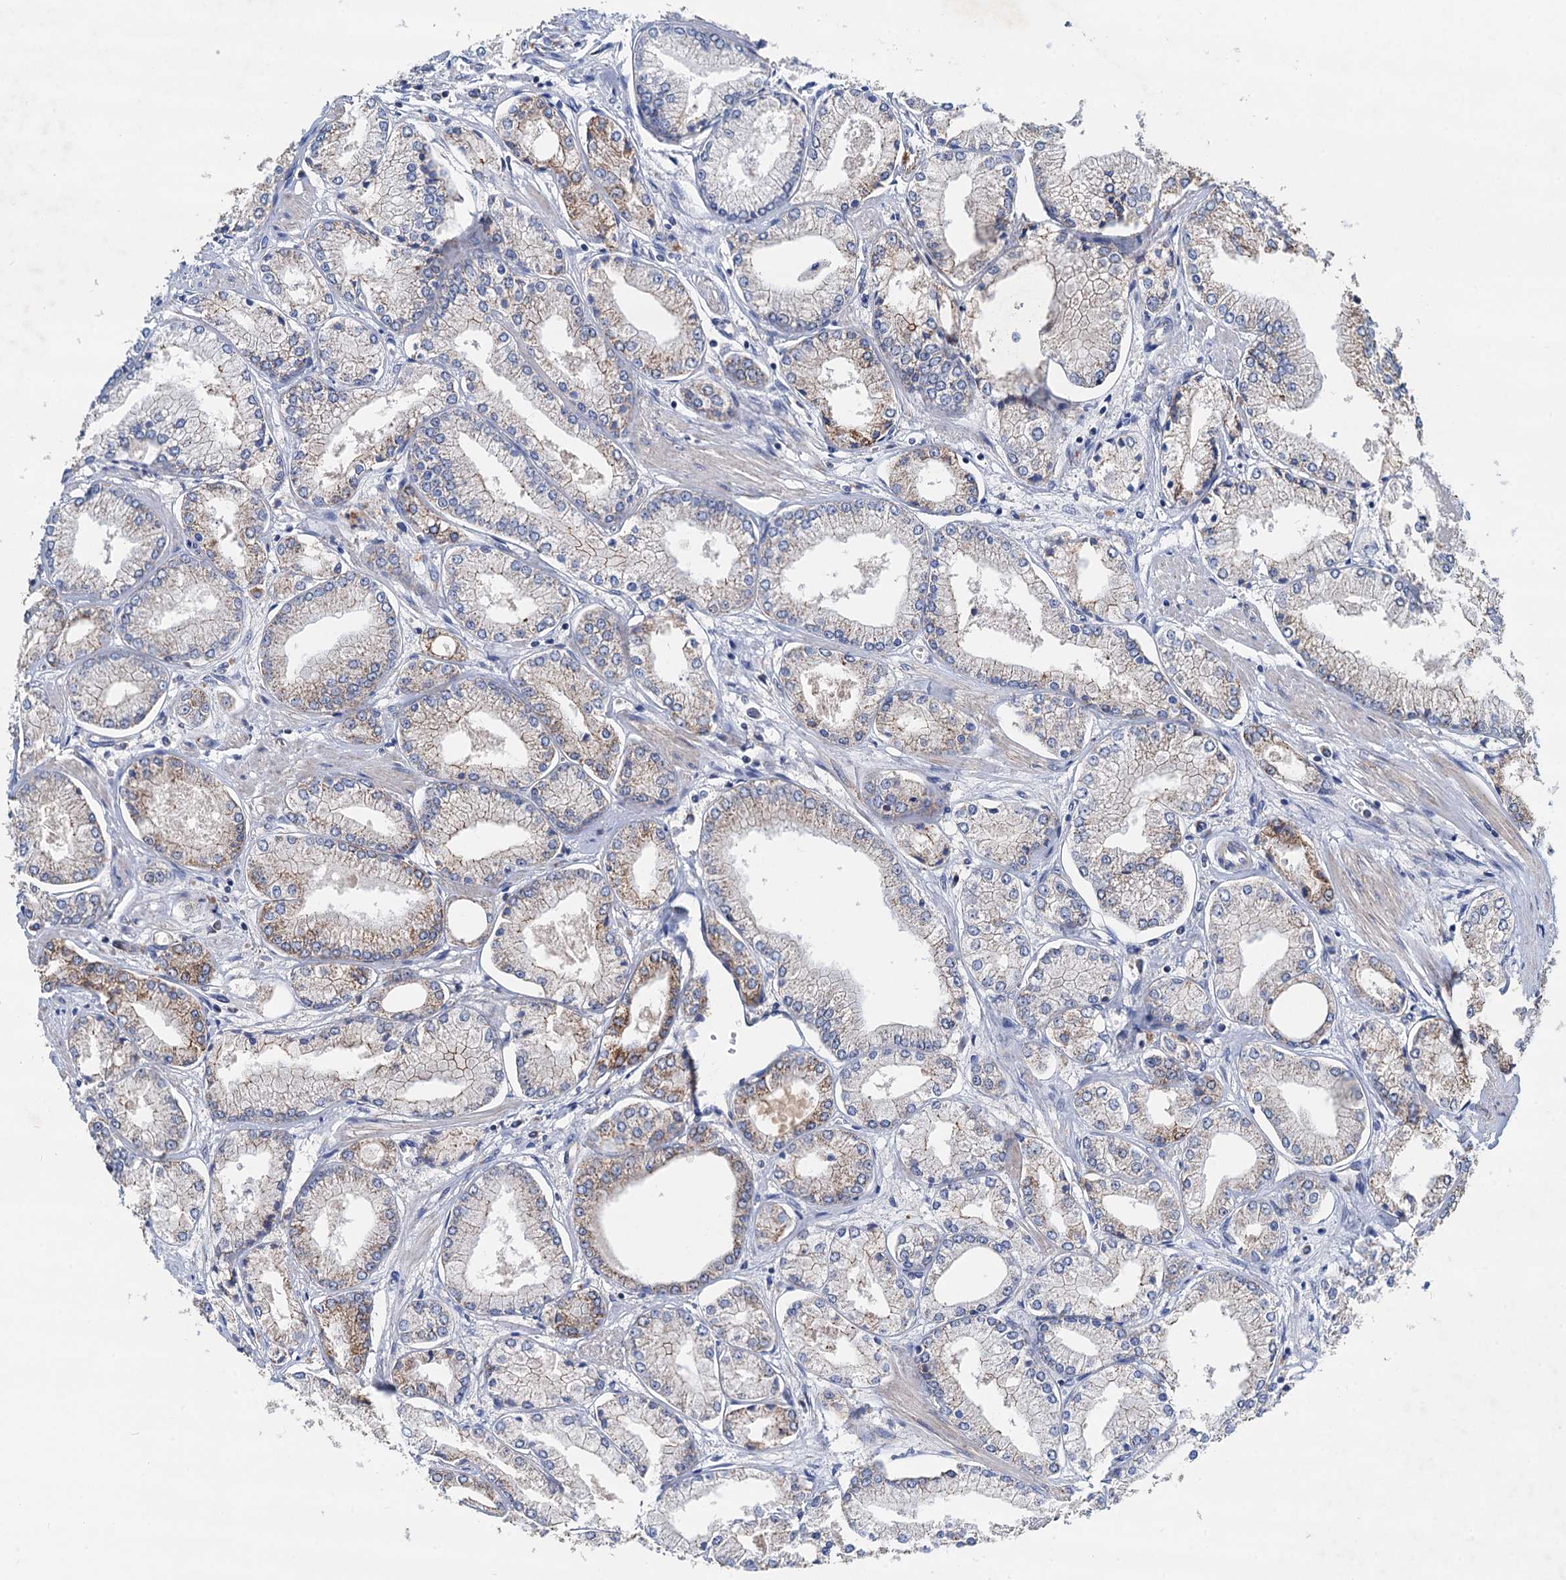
{"staining": {"intensity": "moderate", "quantity": "<25%", "location": "cytoplasmic/membranous"}, "tissue": "prostate cancer", "cell_type": "Tumor cells", "image_type": "cancer", "snomed": [{"axis": "morphology", "description": "Adenocarcinoma, Low grade"}, {"axis": "topography", "description": "Prostate"}], "caption": "IHC histopathology image of neoplastic tissue: human prostate cancer stained using immunohistochemistry (IHC) exhibits low levels of moderate protein expression localized specifically in the cytoplasmic/membranous of tumor cells, appearing as a cytoplasmic/membranous brown color.", "gene": "DGLUCY", "patient": {"sex": "male", "age": 60}}